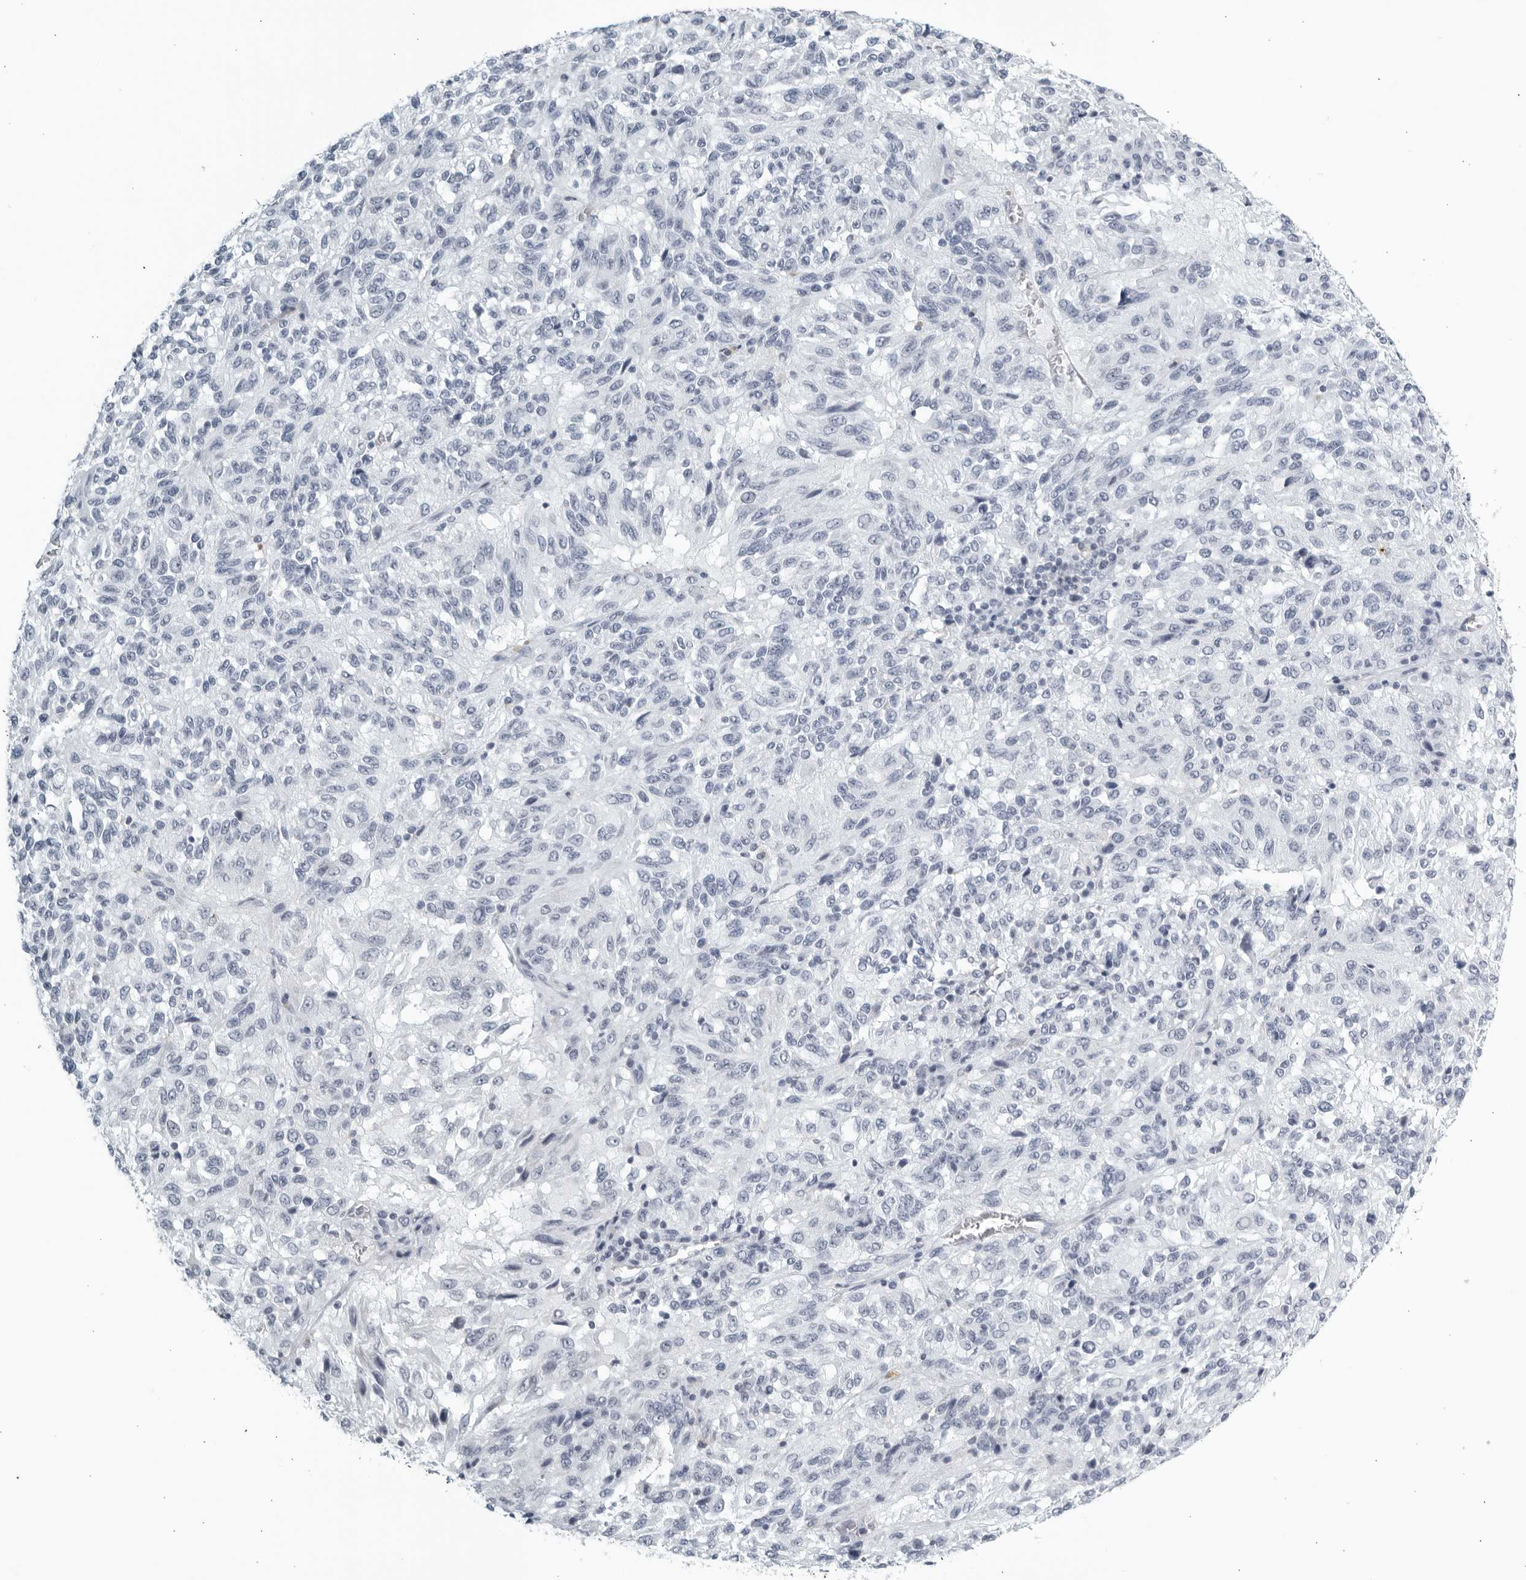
{"staining": {"intensity": "negative", "quantity": "none", "location": "none"}, "tissue": "melanoma", "cell_type": "Tumor cells", "image_type": "cancer", "snomed": [{"axis": "morphology", "description": "Malignant melanoma, Metastatic site"}, {"axis": "topography", "description": "Lung"}], "caption": "High magnification brightfield microscopy of melanoma stained with DAB (3,3'-diaminobenzidine) (brown) and counterstained with hematoxylin (blue): tumor cells show no significant staining.", "gene": "KLK7", "patient": {"sex": "male", "age": 64}}